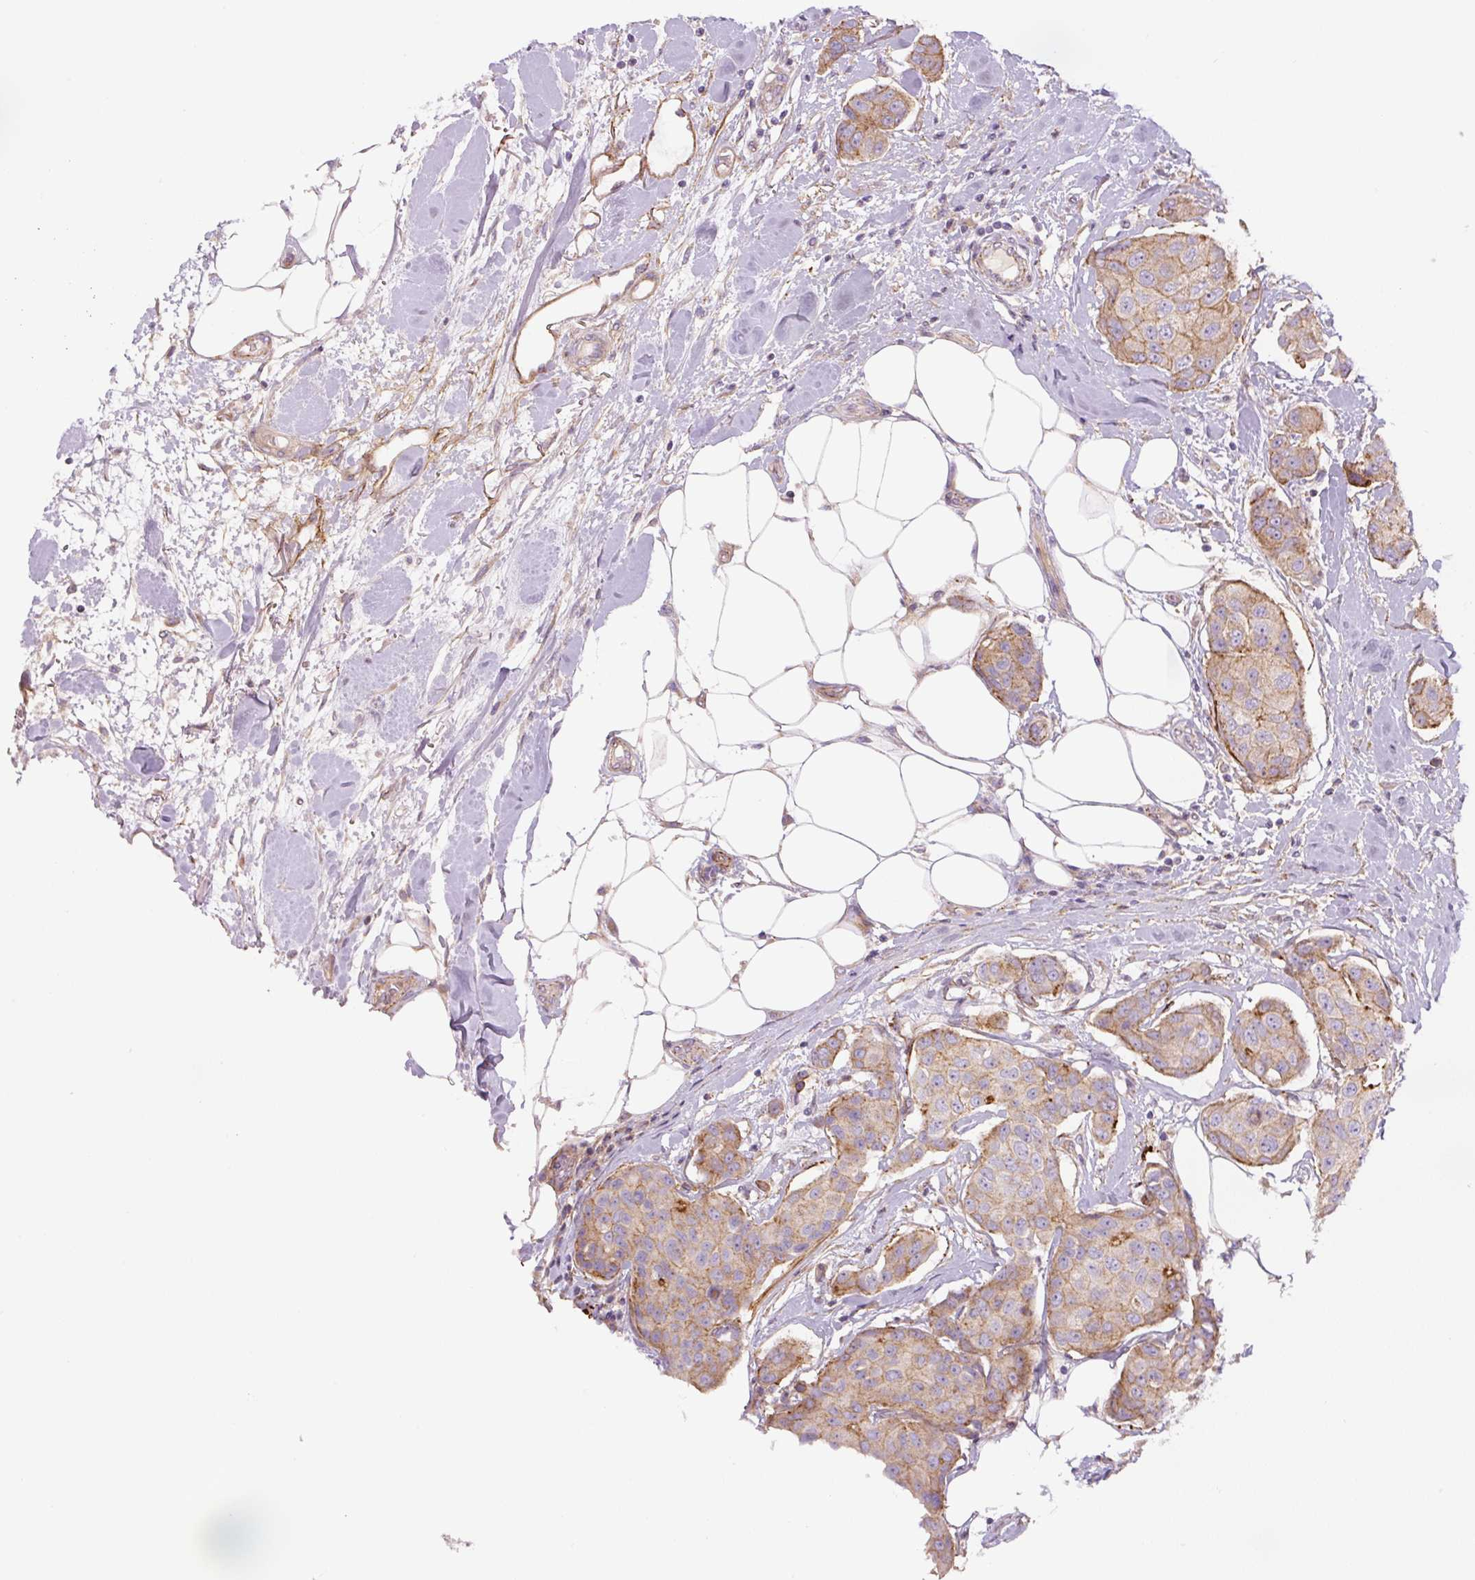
{"staining": {"intensity": "moderate", "quantity": "25%-75%", "location": "cytoplasmic/membranous"}, "tissue": "breast cancer", "cell_type": "Tumor cells", "image_type": "cancer", "snomed": [{"axis": "morphology", "description": "Duct carcinoma"}, {"axis": "topography", "description": "Breast"}, {"axis": "topography", "description": "Lymph node"}], "caption": "Breast cancer (intraductal carcinoma) stained for a protein demonstrates moderate cytoplasmic/membranous positivity in tumor cells.", "gene": "CCNI2", "patient": {"sex": "female", "age": 80}}